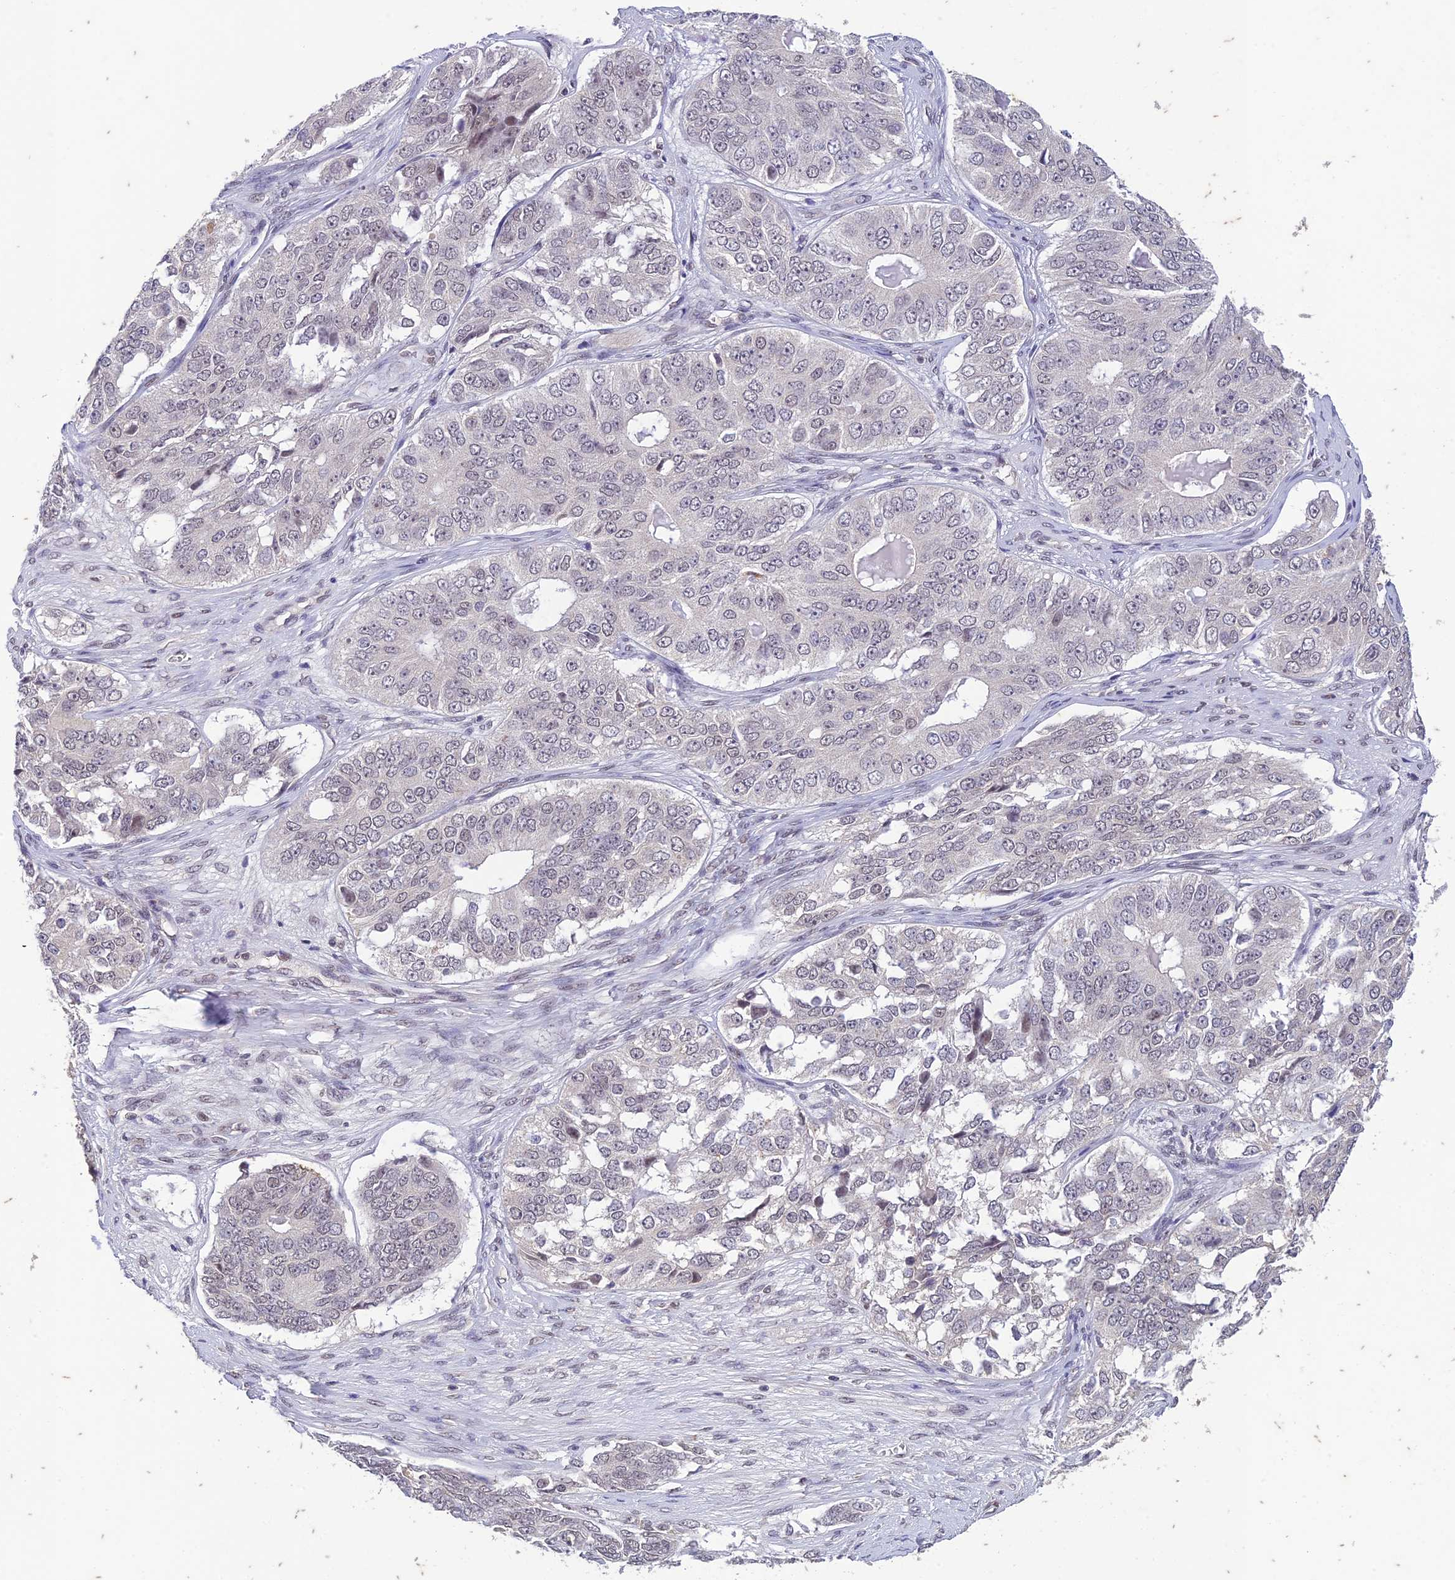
{"staining": {"intensity": "negative", "quantity": "none", "location": "none"}, "tissue": "ovarian cancer", "cell_type": "Tumor cells", "image_type": "cancer", "snomed": [{"axis": "morphology", "description": "Carcinoma, endometroid"}, {"axis": "topography", "description": "Ovary"}], "caption": "Immunohistochemistry micrograph of neoplastic tissue: endometroid carcinoma (ovarian) stained with DAB (3,3'-diaminobenzidine) shows no significant protein positivity in tumor cells.", "gene": "POP4", "patient": {"sex": "female", "age": 51}}